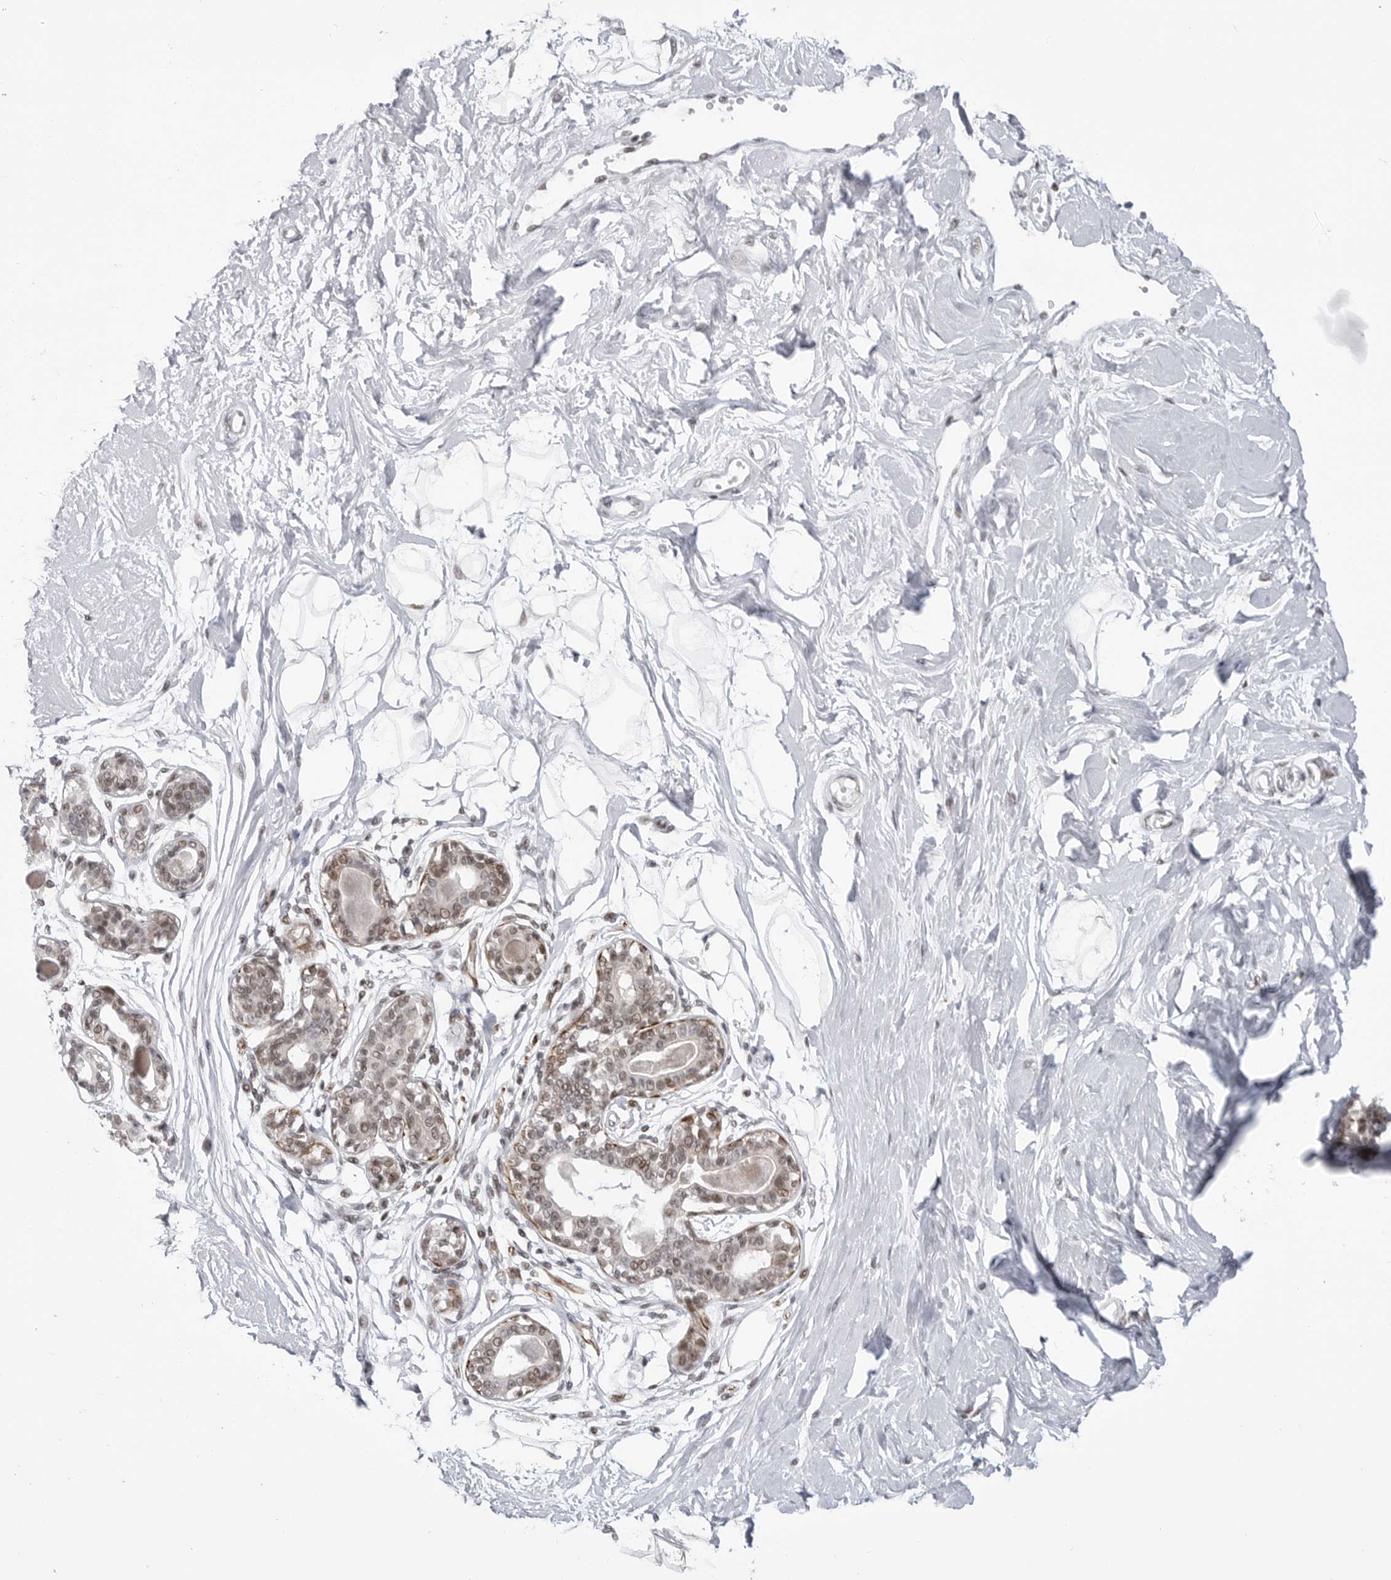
{"staining": {"intensity": "weak", "quantity": "25%-75%", "location": "nuclear"}, "tissue": "breast", "cell_type": "Adipocytes", "image_type": "normal", "snomed": [{"axis": "morphology", "description": "Normal tissue, NOS"}, {"axis": "topography", "description": "Breast"}], "caption": "The histopathology image displays a brown stain indicating the presence of a protein in the nuclear of adipocytes in breast.", "gene": "TRIM66", "patient": {"sex": "female", "age": 45}}